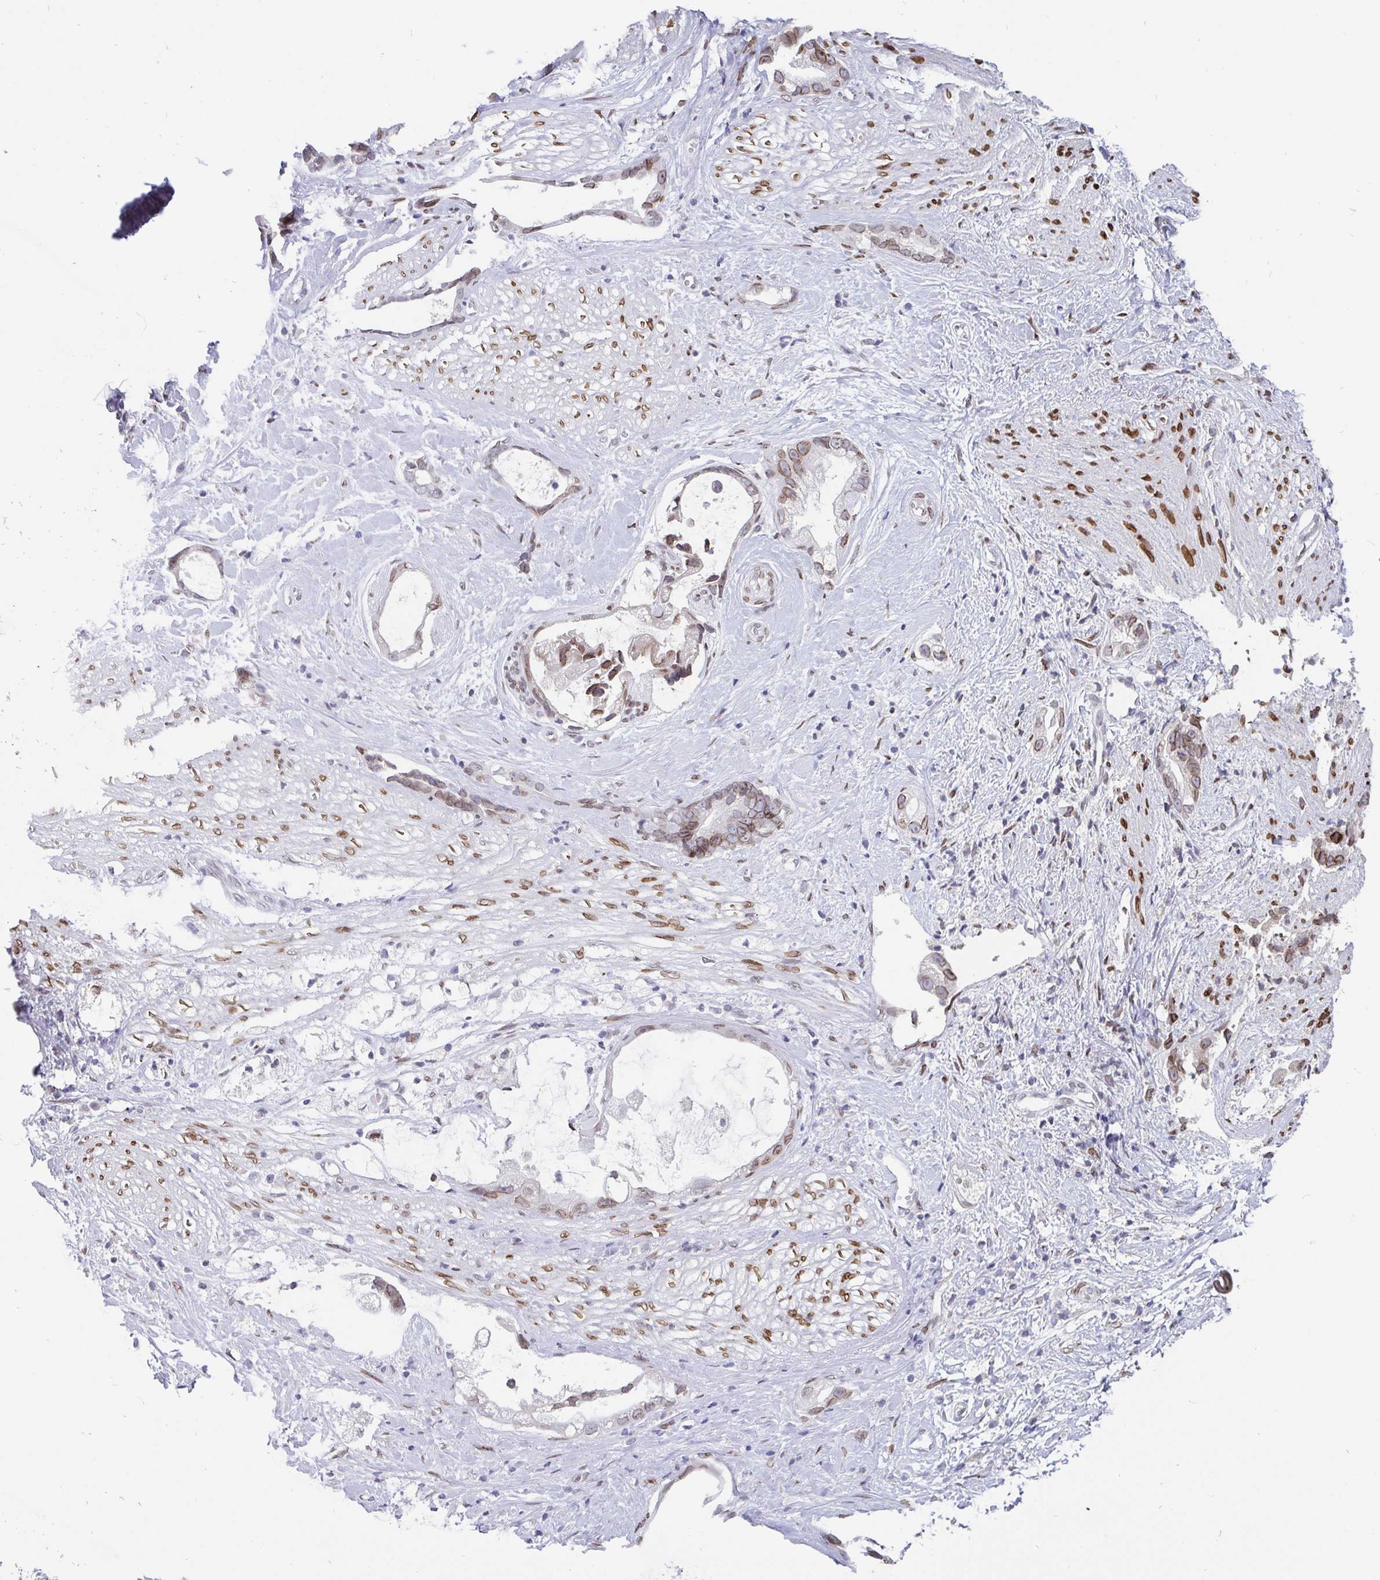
{"staining": {"intensity": "moderate", "quantity": "<25%", "location": "cytoplasmic/membranous,nuclear"}, "tissue": "stomach cancer", "cell_type": "Tumor cells", "image_type": "cancer", "snomed": [{"axis": "morphology", "description": "Adenocarcinoma, NOS"}, {"axis": "topography", "description": "Stomach"}], "caption": "High-power microscopy captured an immunohistochemistry (IHC) micrograph of stomach cancer, revealing moderate cytoplasmic/membranous and nuclear expression in approximately <25% of tumor cells.", "gene": "EMD", "patient": {"sex": "male", "age": 55}}